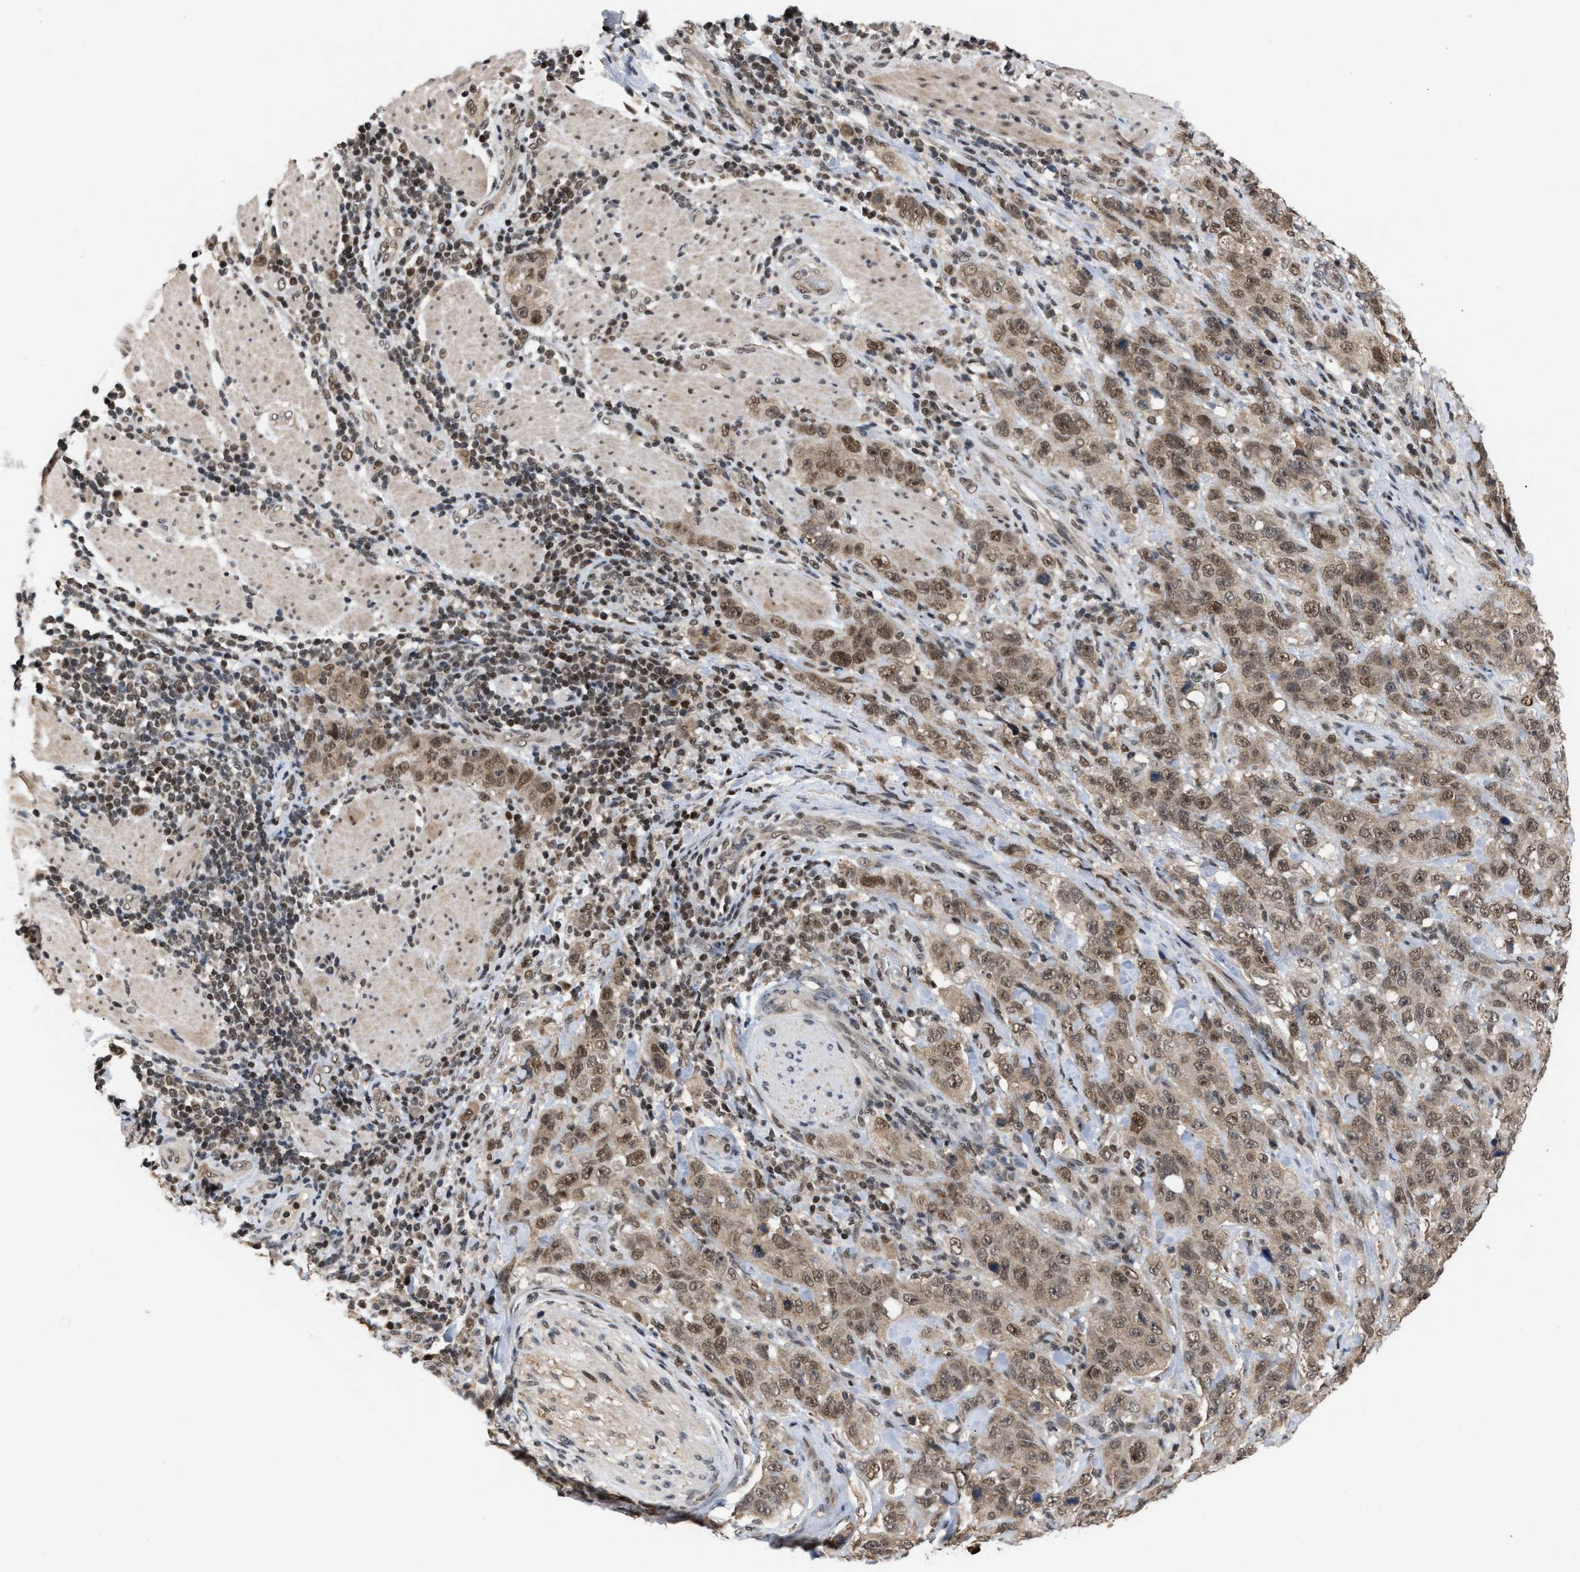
{"staining": {"intensity": "weak", "quantity": ">75%", "location": "cytoplasmic/membranous,nuclear"}, "tissue": "stomach cancer", "cell_type": "Tumor cells", "image_type": "cancer", "snomed": [{"axis": "morphology", "description": "Adenocarcinoma, NOS"}, {"axis": "topography", "description": "Stomach"}], "caption": "Protein analysis of stomach adenocarcinoma tissue exhibits weak cytoplasmic/membranous and nuclear staining in about >75% of tumor cells.", "gene": "C9orf78", "patient": {"sex": "male", "age": 48}}